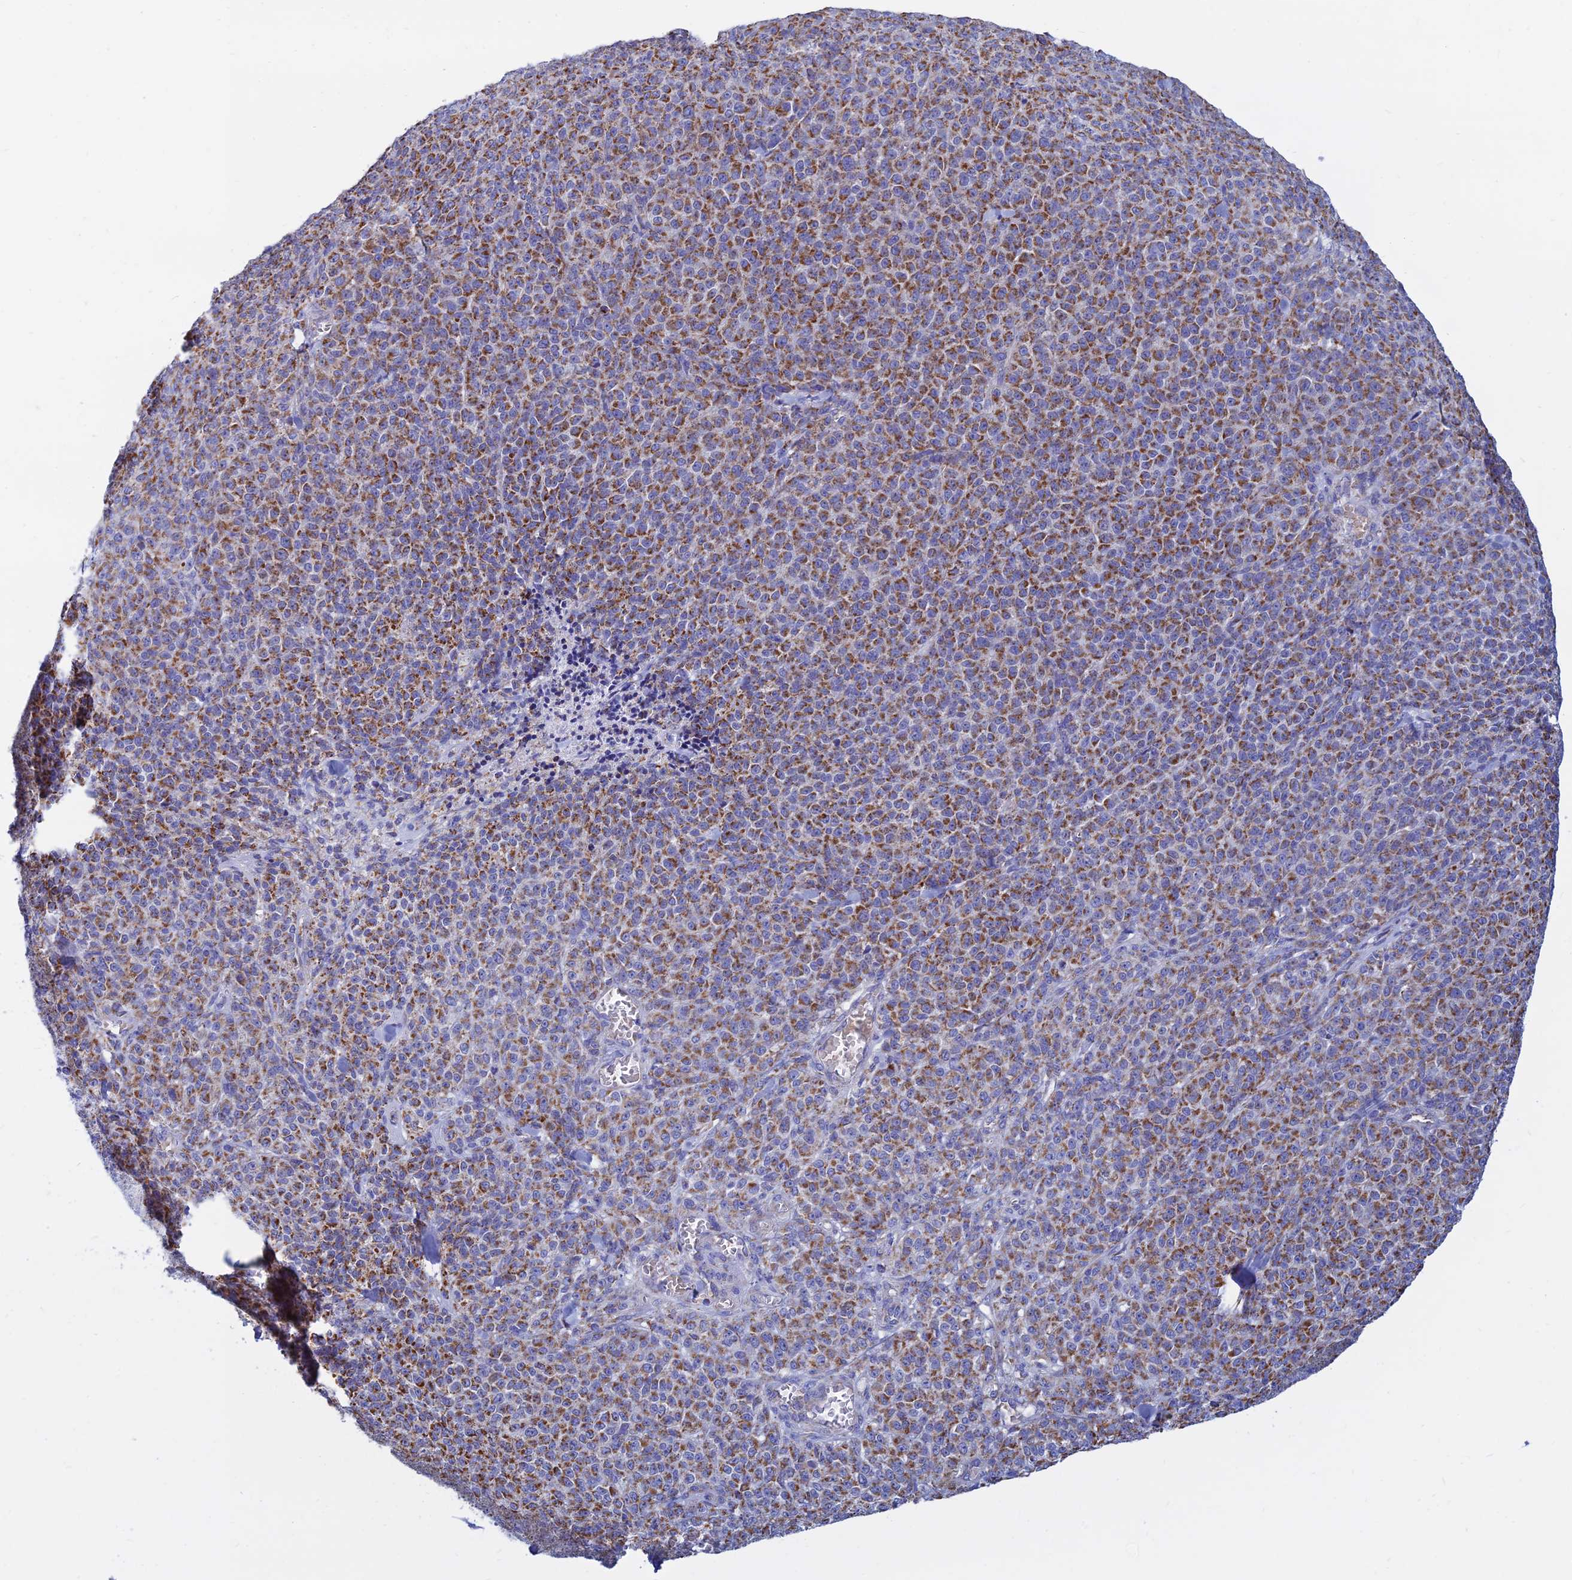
{"staining": {"intensity": "moderate", "quantity": ">75%", "location": "cytoplasmic/membranous"}, "tissue": "melanoma", "cell_type": "Tumor cells", "image_type": "cancer", "snomed": [{"axis": "morphology", "description": "Normal tissue, NOS"}, {"axis": "morphology", "description": "Malignant melanoma, NOS"}, {"axis": "topography", "description": "Skin"}], "caption": "Moderate cytoplasmic/membranous protein positivity is identified in about >75% of tumor cells in melanoma.", "gene": "MGST1", "patient": {"sex": "female", "age": 34}}